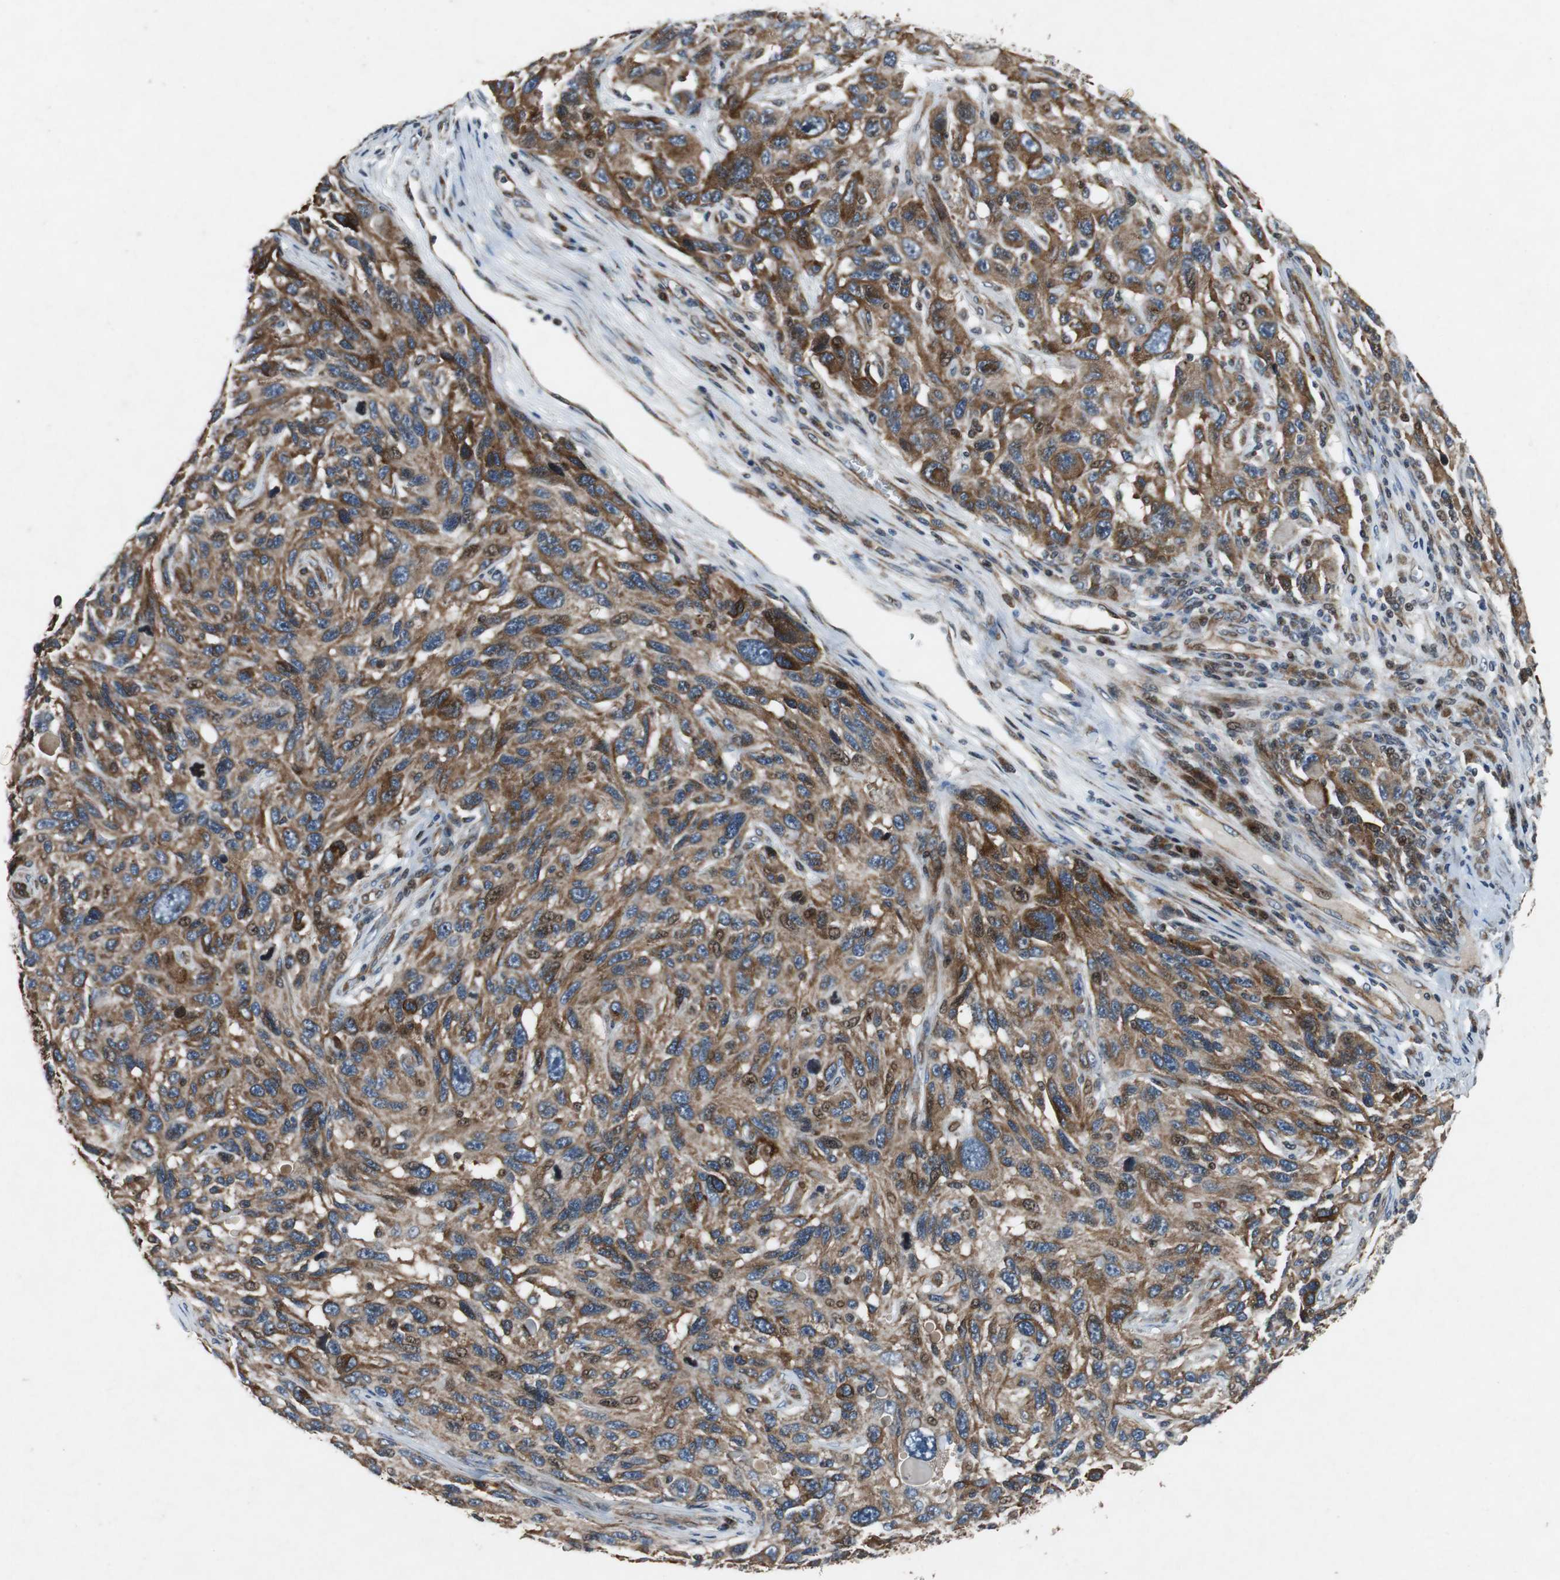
{"staining": {"intensity": "moderate", "quantity": ">75%", "location": "cytoplasmic/membranous"}, "tissue": "melanoma", "cell_type": "Tumor cells", "image_type": "cancer", "snomed": [{"axis": "morphology", "description": "Malignant melanoma, NOS"}, {"axis": "topography", "description": "Skin"}], "caption": "Protein staining of malignant melanoma tissue reveals moderate cytoplasmic/membranous positivity in approximately >75% of tumor cells. (brown staining indicates protein expression, while blue staining denotes nuclei).", "gene": "TUBA4A", "patient": {"sex": "male", "age": 53}}